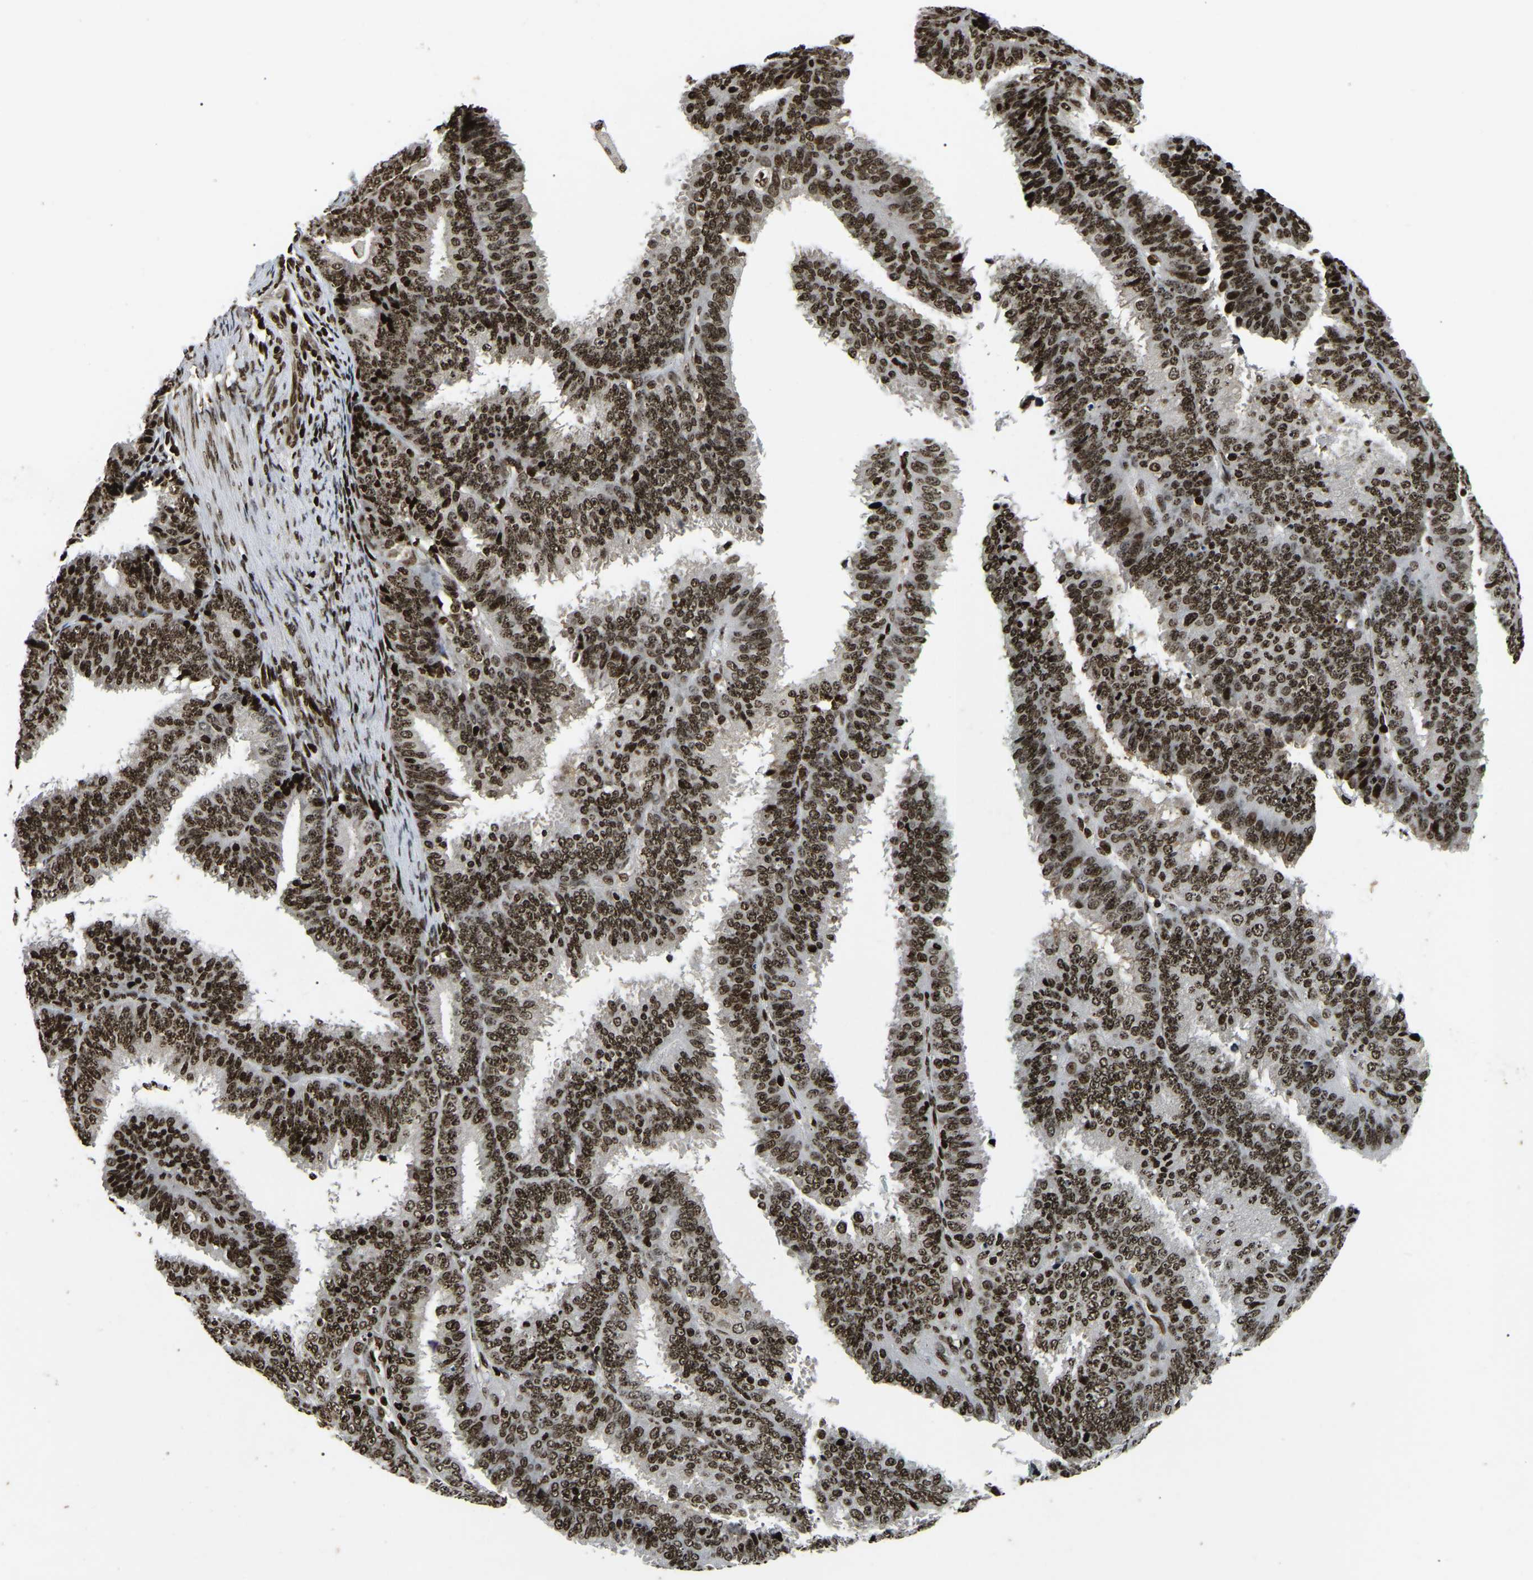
{"staining": {"intensity": "strong", "quantity": ">75%", "location": "cytoplasmic/membranous,nuclear"}, "tissue": "endometrial cancer", "cell_type": "Tumor cells", "image_type": "cancer", "snomed": [{"axis": "morphology", "description": "Adenocarcinoma, NOS"}, {"axis": "topography", "description": "Endometrium"}], "caption": "Brown immunohistochemical staining in endometrial cancer demonstrates strong cytoplasmic/membranous and nuclear expression in about >75% of tumor cells. The protein of interest is shown in brown color, while the nuclei are stained blue.", "gene": "LRRC61", "patient": {"sex": "female", "age": 70}}